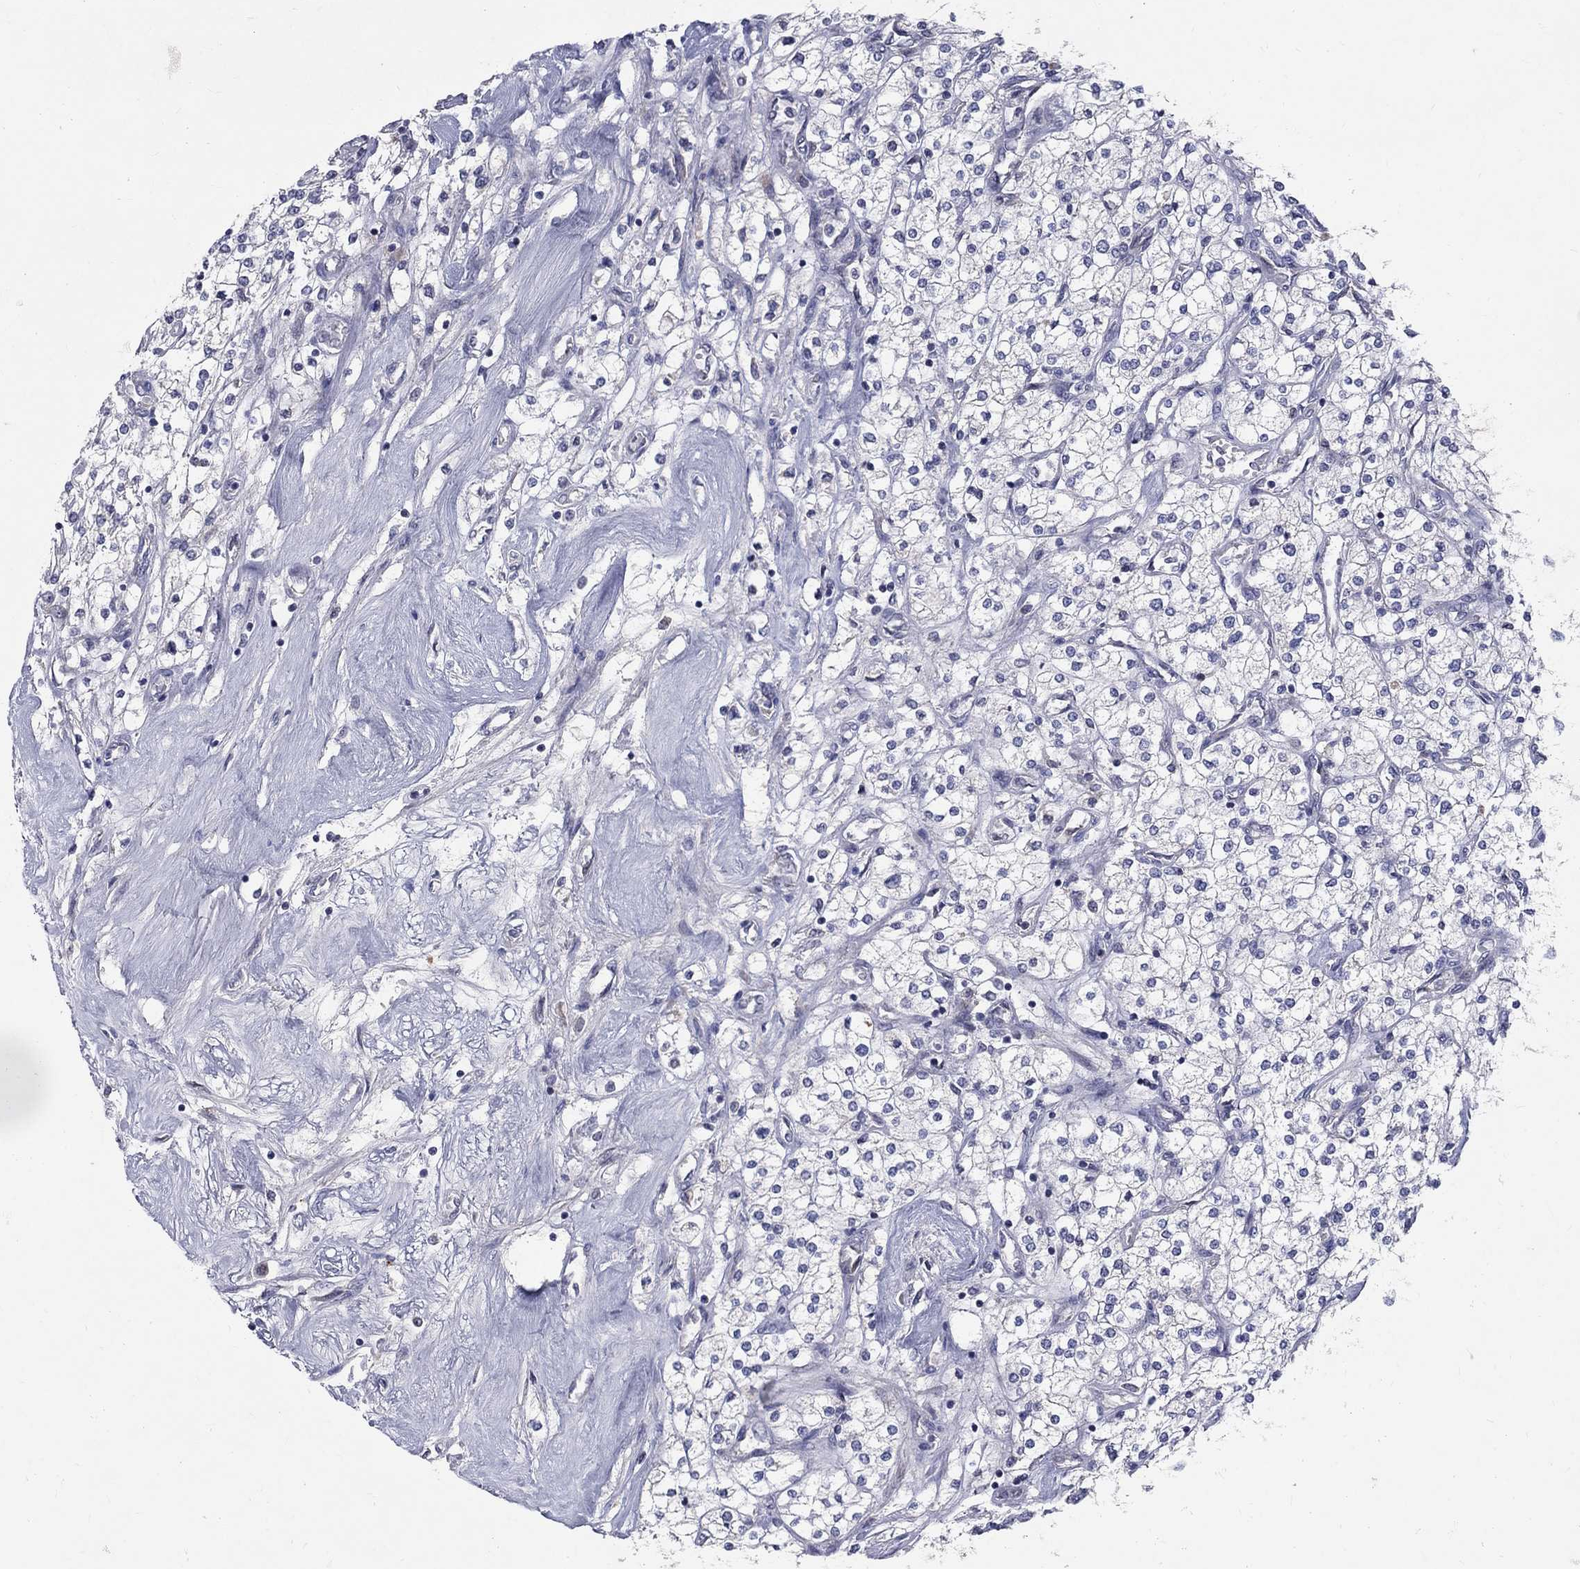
{"staining": {"intensity": "negative", "quantity": "none", "location": "none"}, "tissue": "renal cancer", "cell_type": "Tumor cells", "image_type": "cancer", "snomed": [{"axis": "morphology", "description": "Adenocarcinoma, NOS"}, {"axis": "topography", "description": "Kidney"}], "caption": "DAB (3,3'-diaminobenzidine) immunohistochemical staining of human renal cancer exhibits no significant positivity in tumor cells.", "gene": "SLC4A10", "patient": {"sex": "male", "age": 80}}